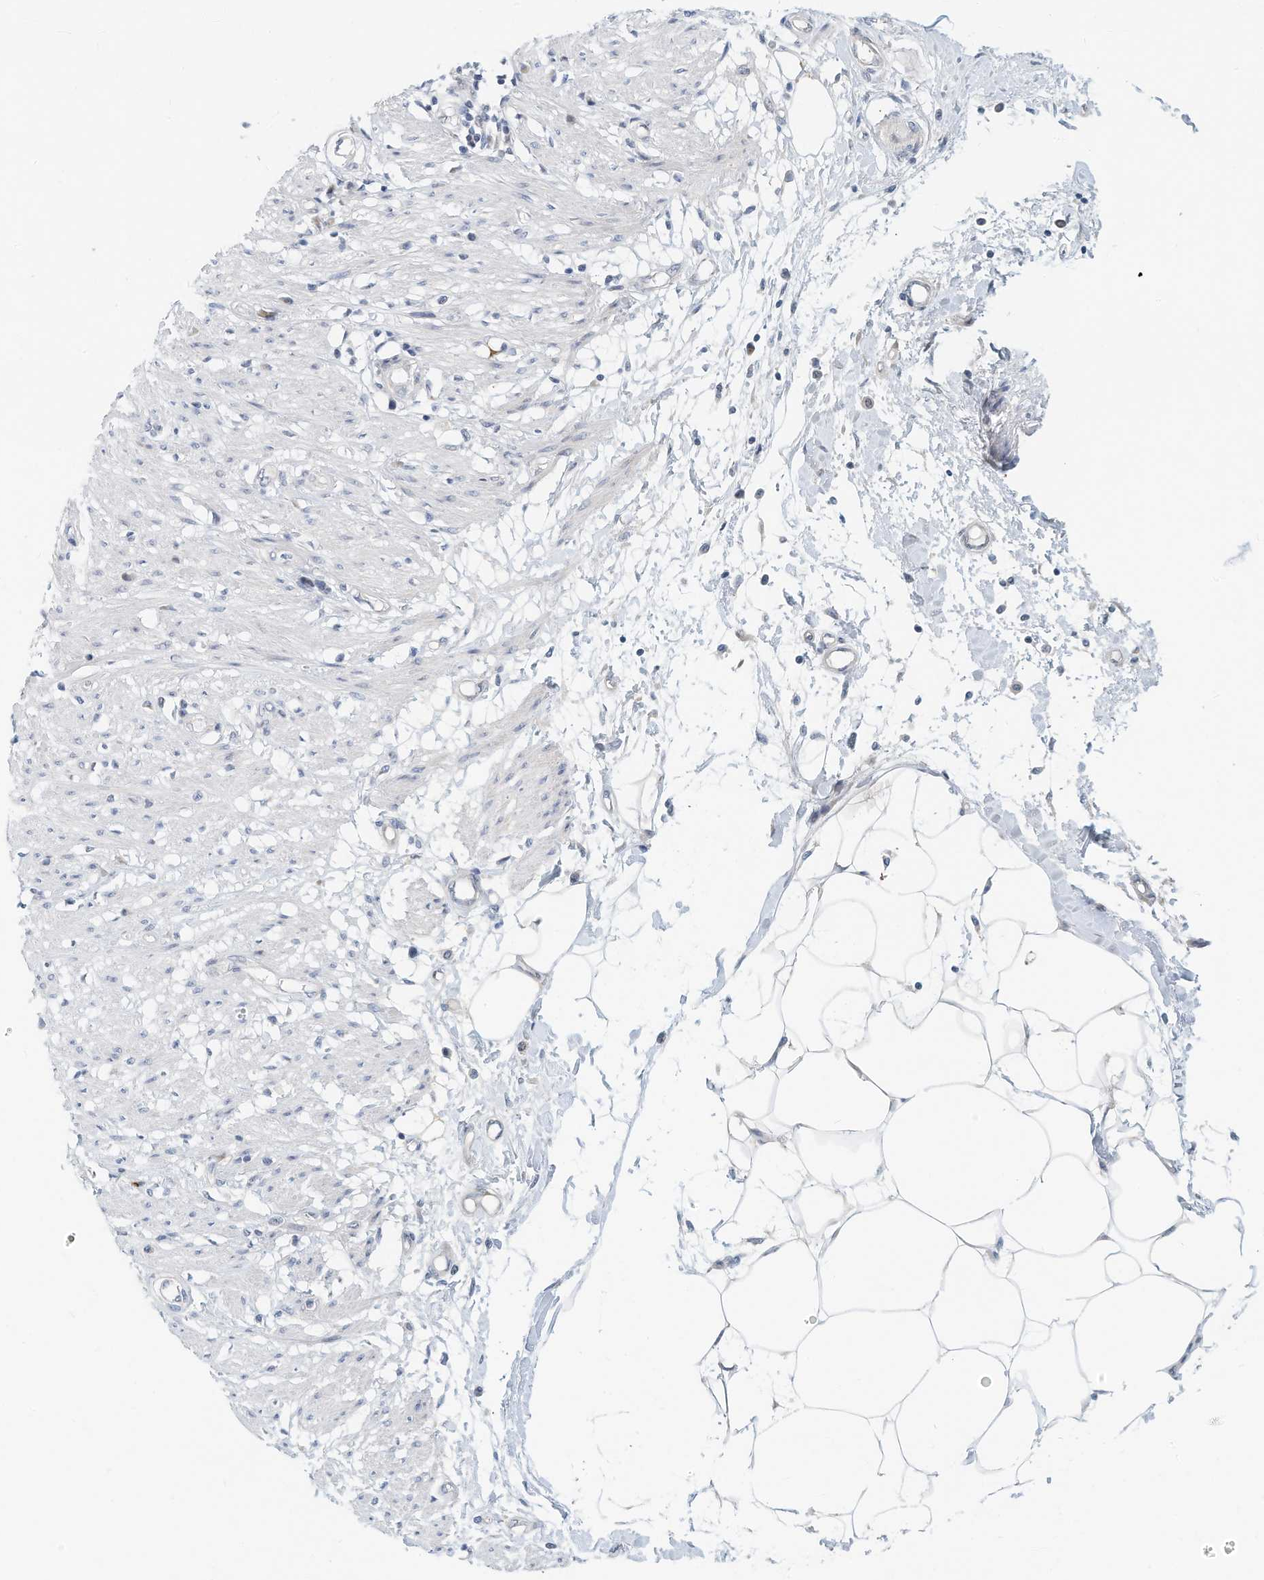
{"staining": {"intensity": "negative", "quantity": "none", "location": "none"}, "tissue": "smooth muscle", "cell_type": "Smooth muscle cells", "image_type": "normal", "snomed": [{"axis": "morphology", "description": "Normal tissue, NOS"}, {"axis": "morphology", "description": "Adenocarcinoma, NOS"}, {"axis": "topography", "description": "Smooth muscle"}, {"axis": "topography", "description": "Colon"}], "caption": "Photomicrograph shows no significant protein positivity in smooth muscle cells of unremarkable smooth muscle.", "gene": "ARHGAP28", "patient": {"sex": "male", "age": 14}}